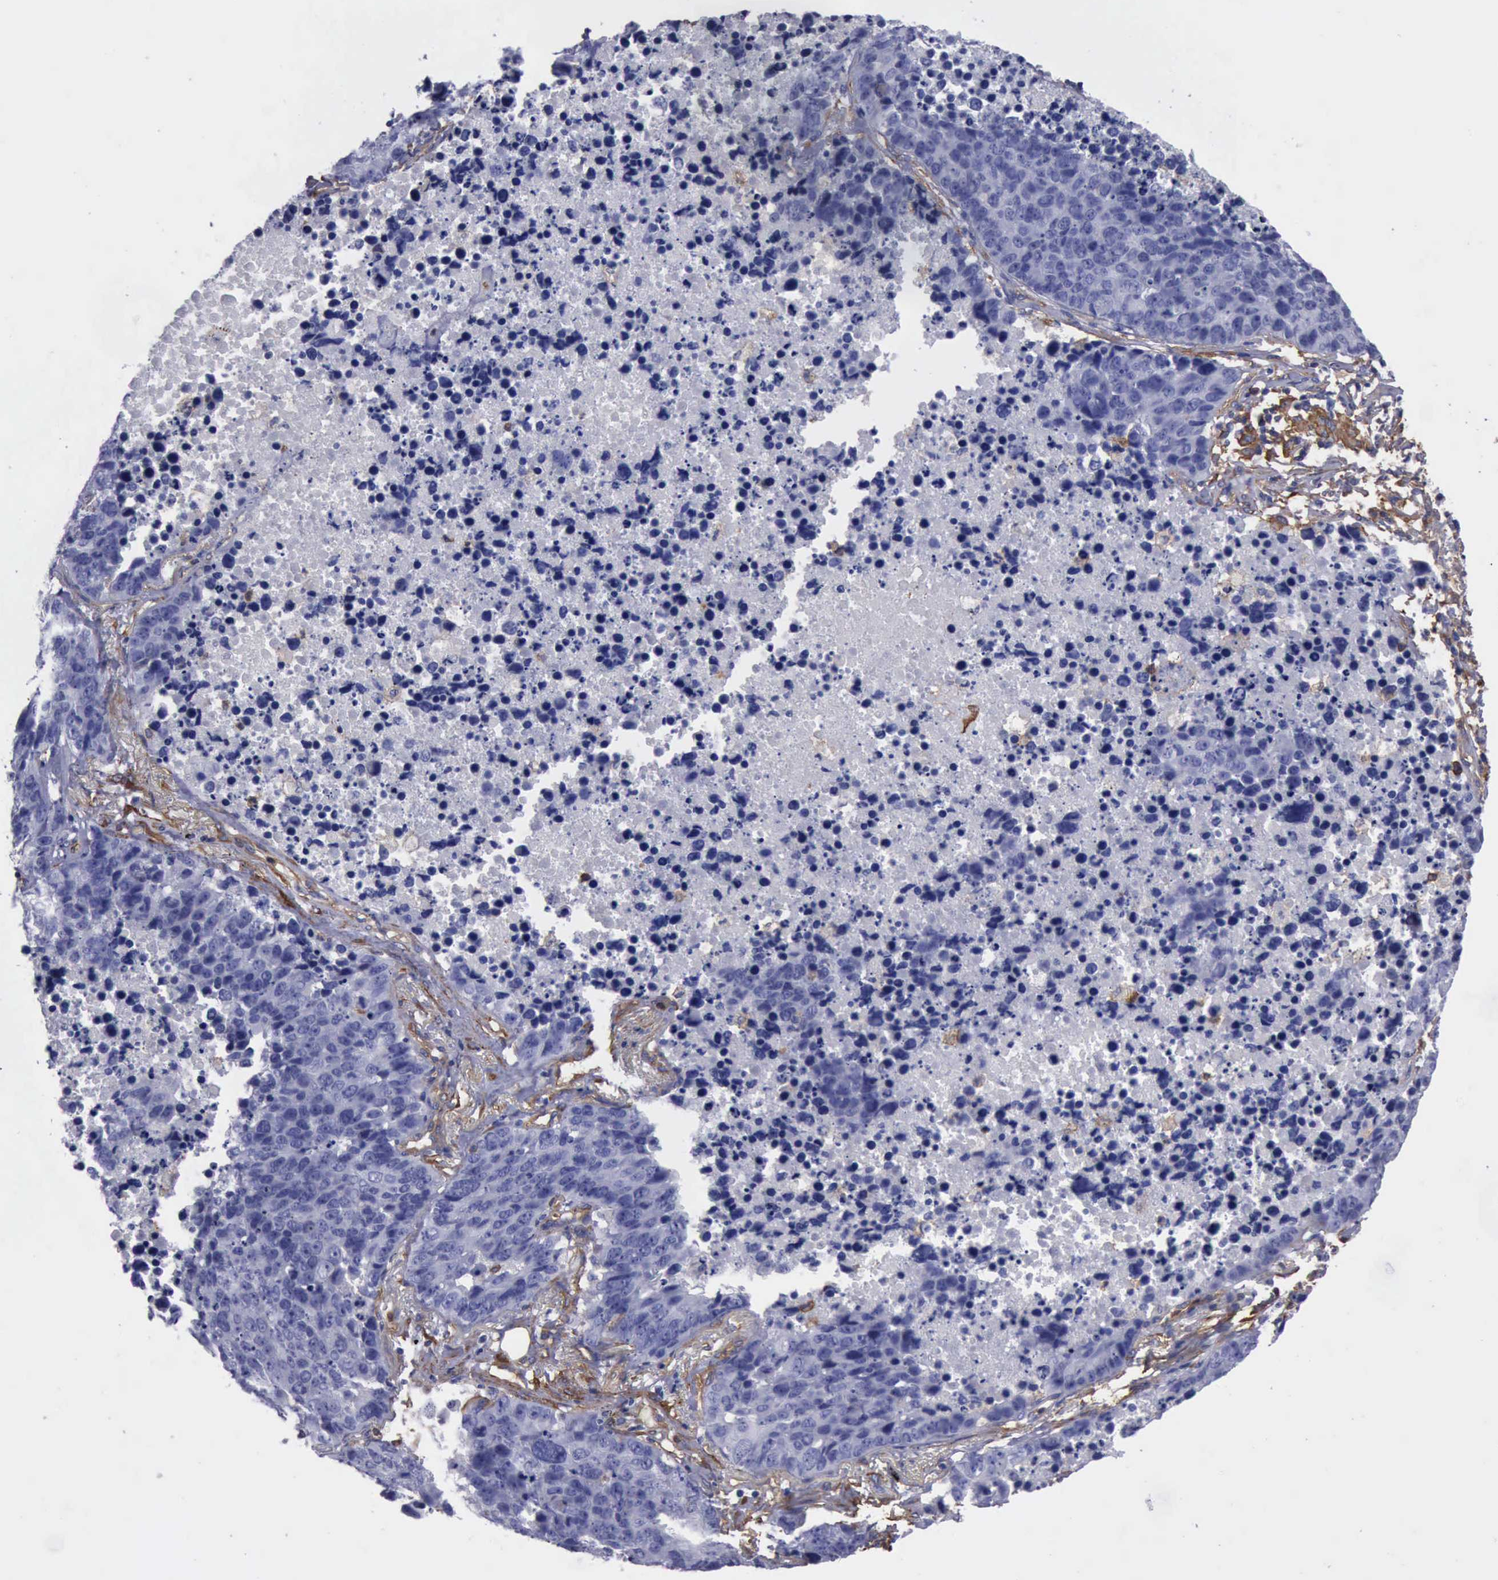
{"staining": {"intensity": "weak", "quantity": "<25%", "location": "cytoplasmic/membranous"}, "tissue": "lung cancer", "cell_type": "Tumor cells", "image_type": "cancer", "snomed": [{"axis": "morphology", "description": "Carcinoid, malignant, NOS"}, {"axis": "topography", "description": "Lung"}], "caption": "This is an immunohistochemistry (IHC) micrograph of lung cancer (malignant carcinoid). There is no expression in tumor cells.", "gene": "FLNA", "patient": {"sex": "male", "age": 60}}